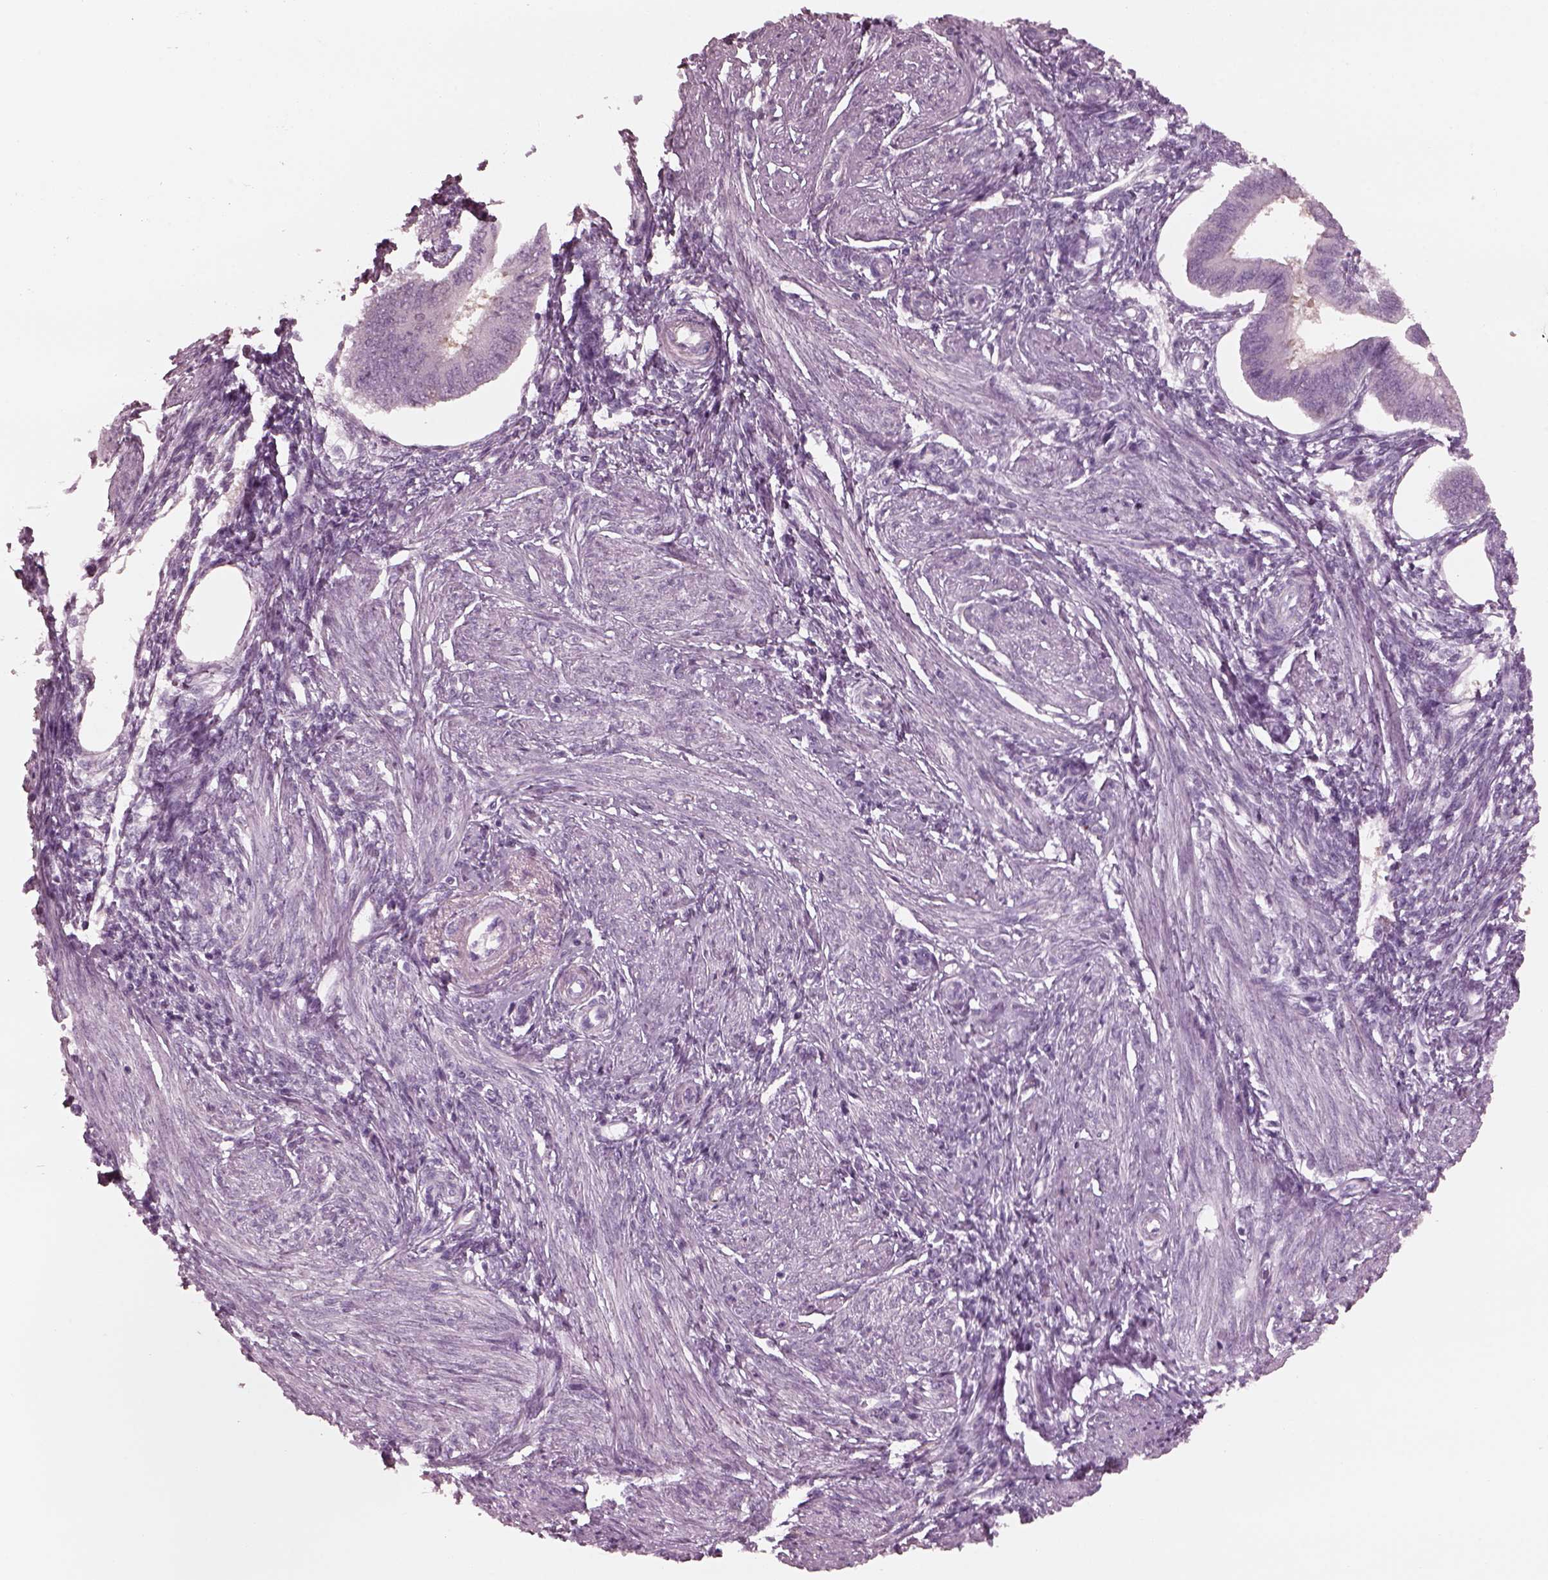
{"staining": {"intensity": "negative", "quantity": "none", "location": "none"}, "tissue": "endometrium", "cell_type": "Cells in endometrial stroma", "image_type": "normal", "snomed": [{"axis": "morphology", "description": "Normal tissue, NOS"}, {"axis": "topography", "description": "Endometrium"}], "caption": "This histopathology image is of benign endometrium stained with immunohistochemistry (IHC) to label a protein in brown with the nuclei are counter-stained blue. There is no expression in cells in endometrial stroma.", "gene": "C2orf81", "patient": {"sex": "female", "age": 42}}